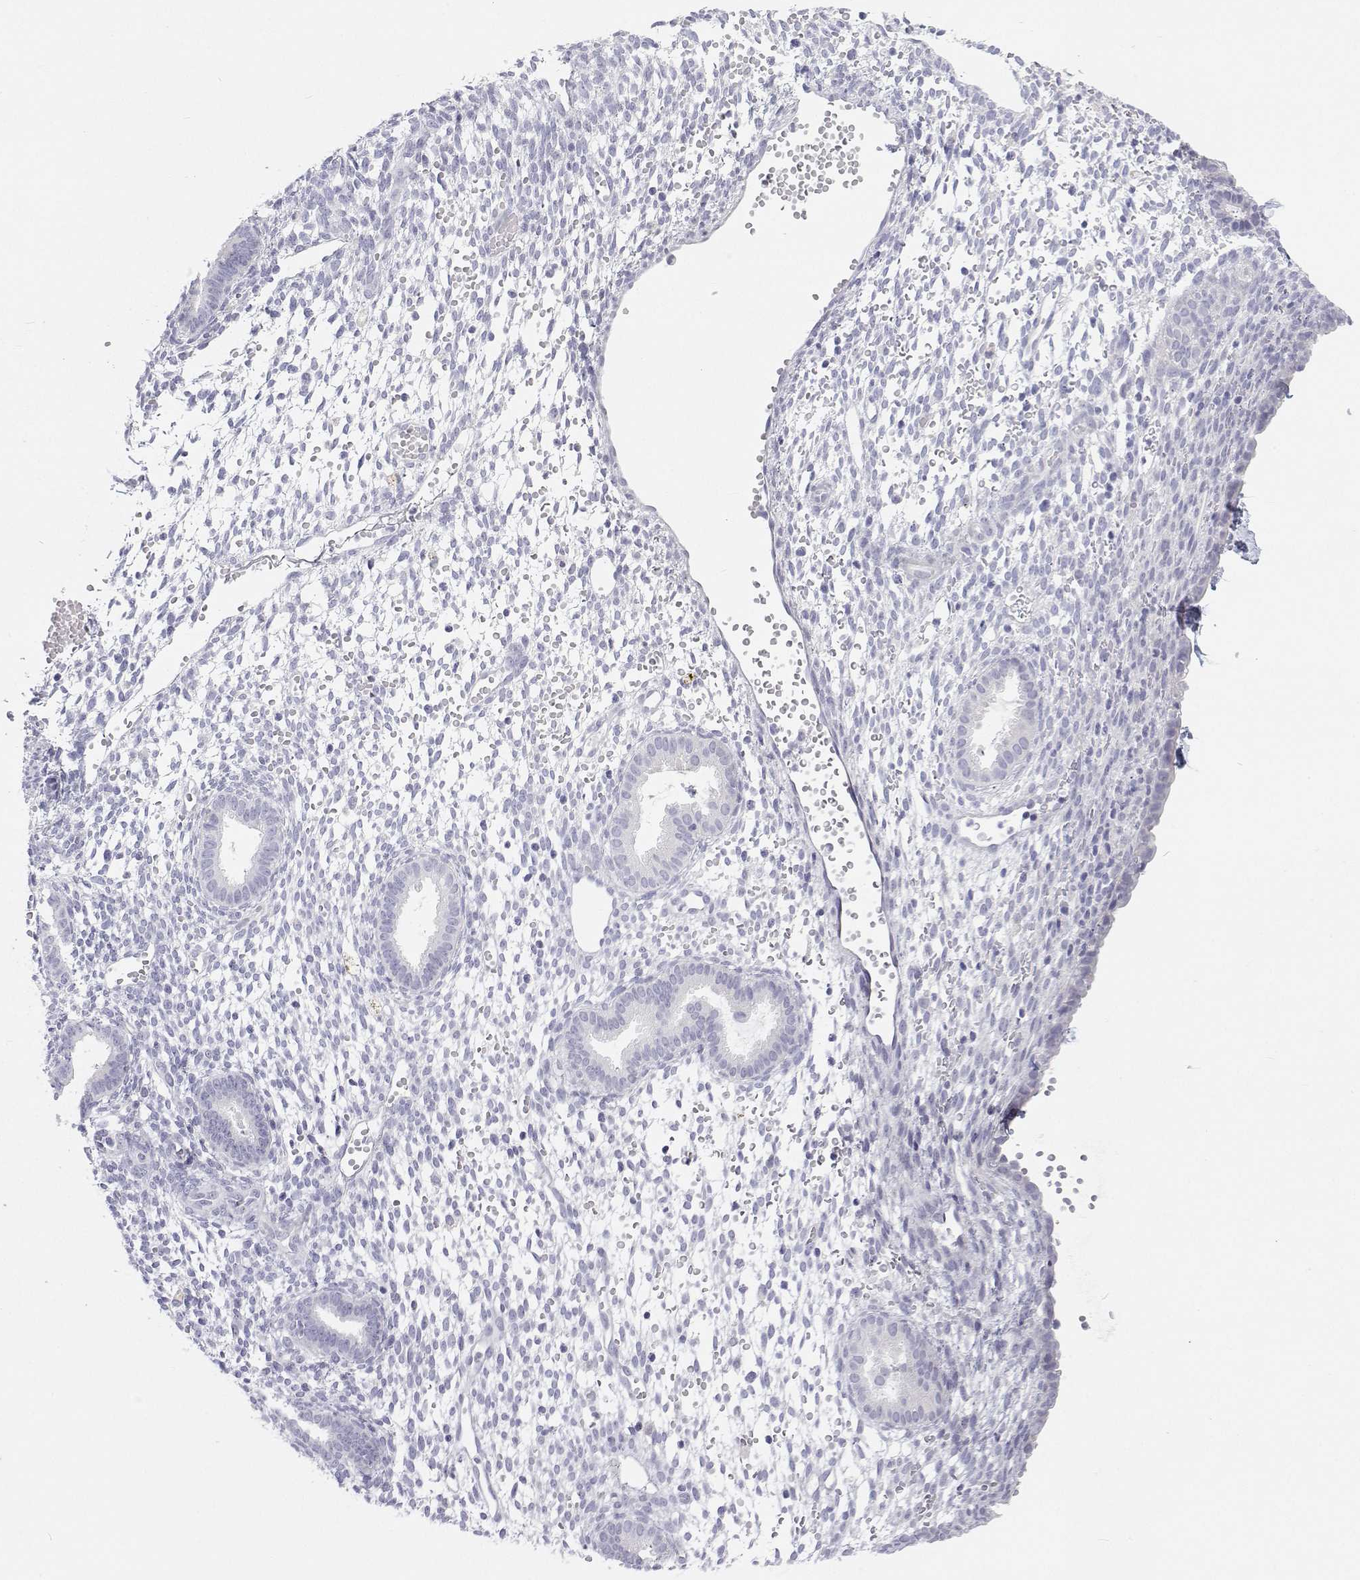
{"staining": {"intensity": "negative", "quantity": "none", "location": "none"}, "tissue": "endometrium", "cell_type": "Cells in endometrial stroma", "image_type": "normal", "snomed": [{"axis": "morphology", "description": "Normal tissue, NOS"}, {"axis": "topography", "description": "Endometrium"}], "caption": "Immunohistochemistry of unremarkable endometrium displays no staining in cells in endometrial stroma. Nuclei are stained in blue.", "gene": "TTN", "patient": {"sex": "female", "age": 36}}